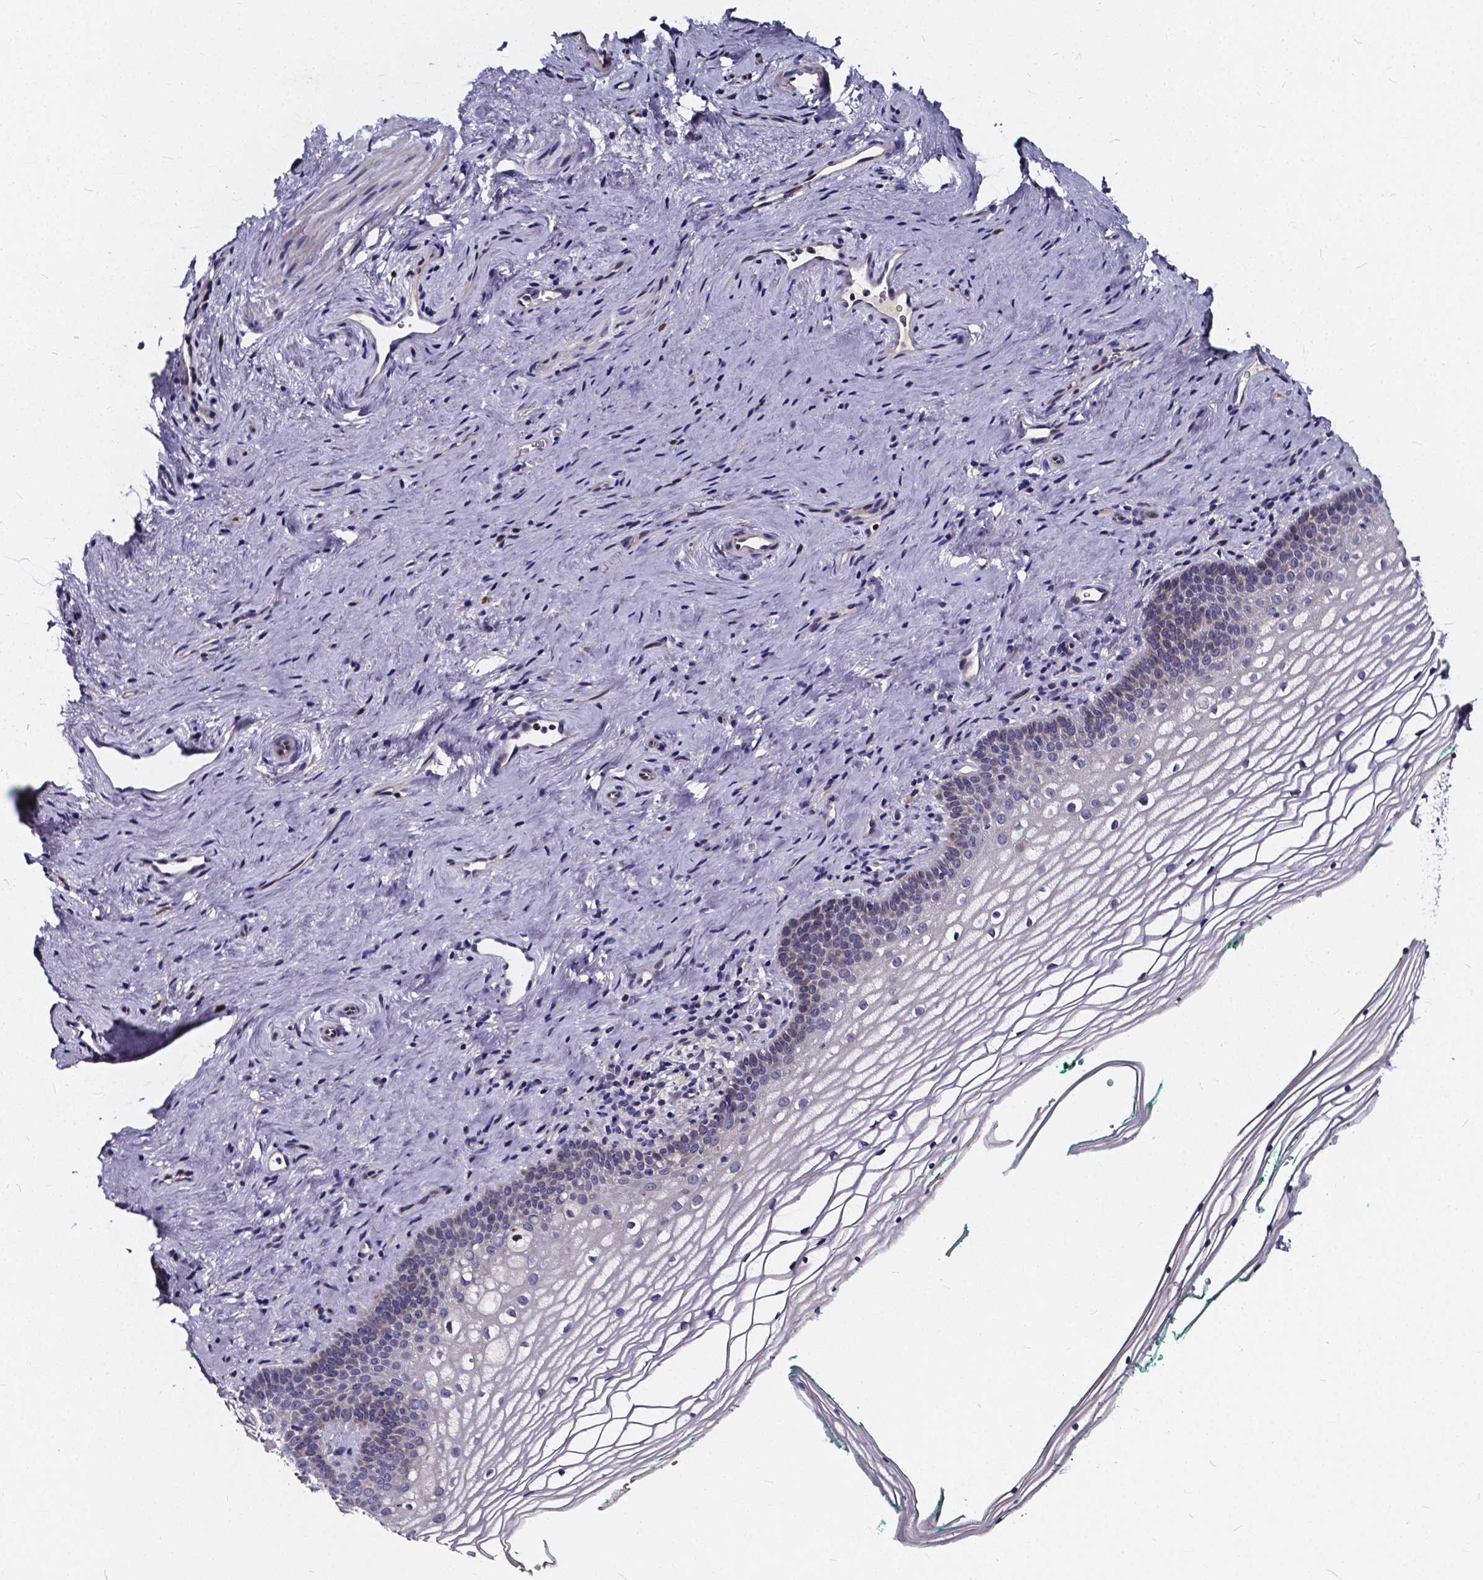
{"staining": {"intensity": "negative", "quantity": "none", "location": "none"}, "tissue": "vagina", "cell_type": "Squamous epithelial cells", "image_type": "normal", "snomed": [{"axis": "morphology", "description": "Normal tissue, NOS"}, {"axis": "topography", "description": "Vagina"}], "caption": "Photomicrograph shows no significant protein staining in squamous epithelial cells of benign vagina. The staining was performed using DAB (3,3'-diaminobenzidine) to visualize the protein expression in brown, while the nuclei were stained in blue with hematoxylin (Magnification: 20x).", "gene": "SOWAHA", "patient": {"sex": "female", "age": 44}}